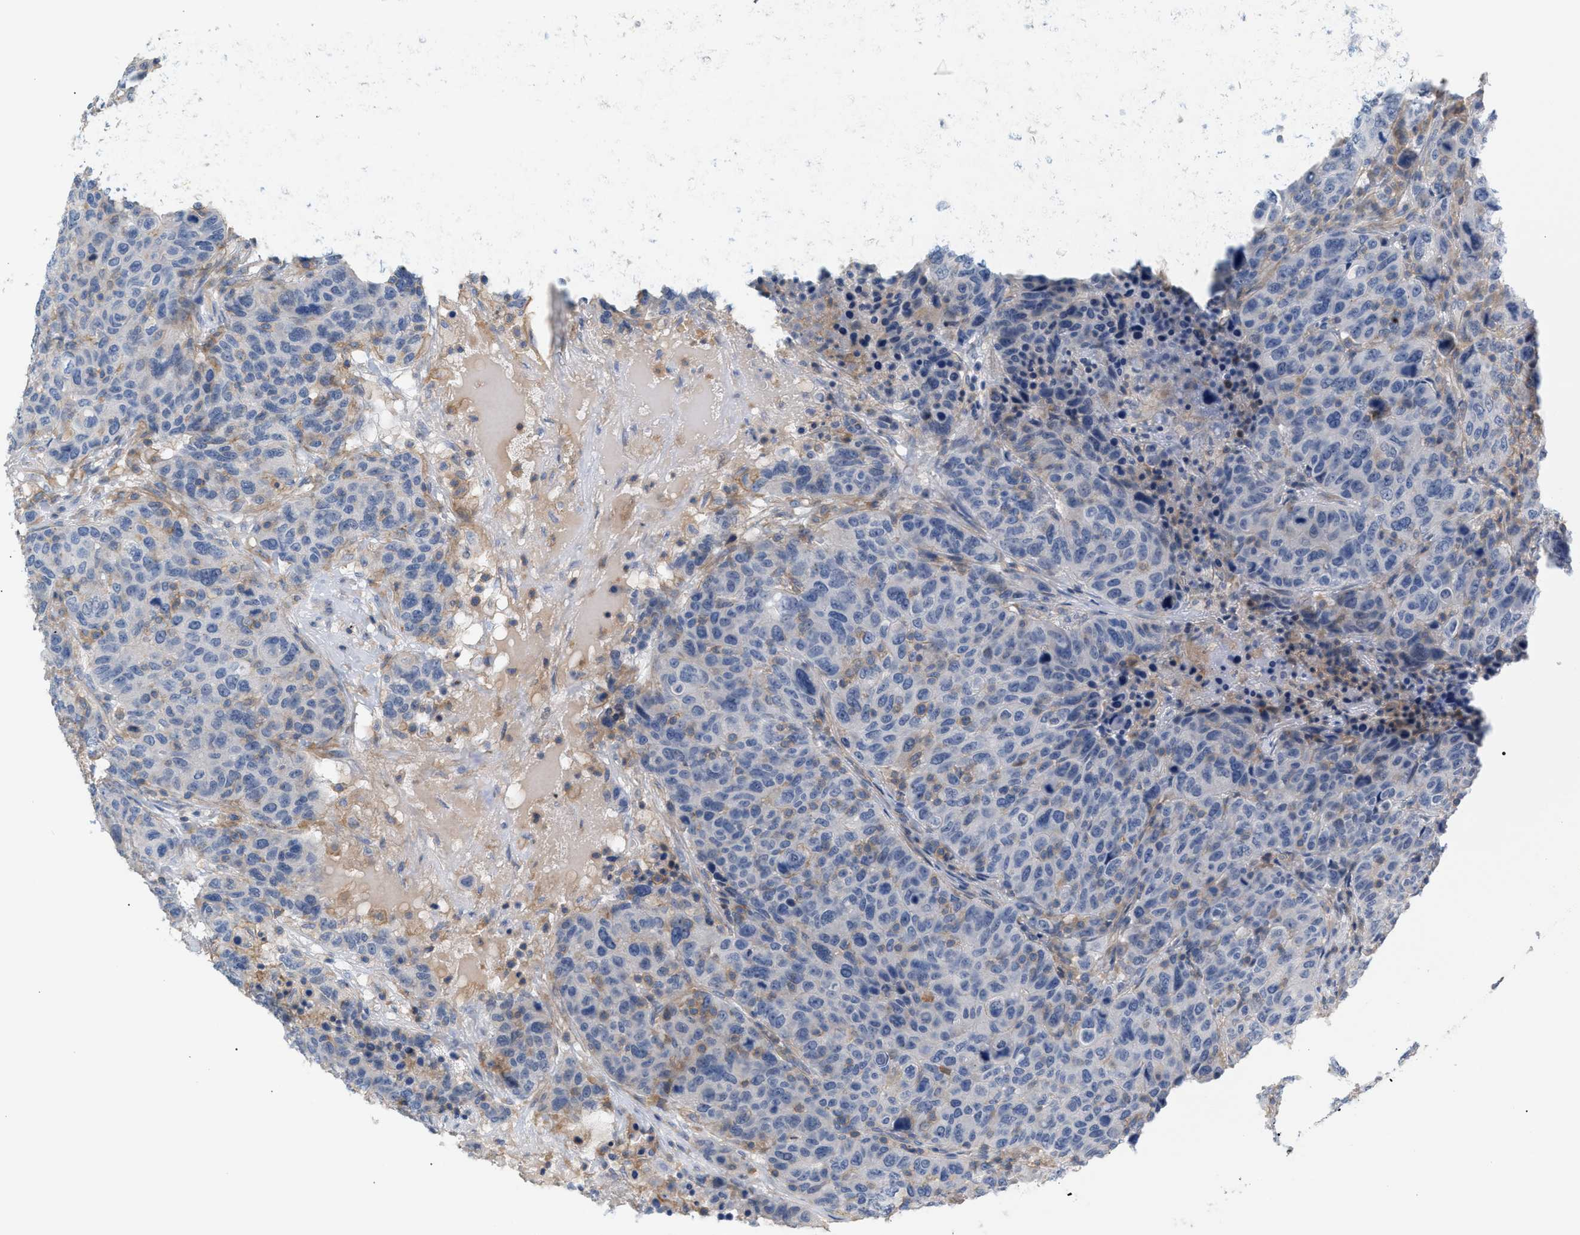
{"staining": {"intensity": "moderate", "quantity": "<25%", "location": "cytoplasmic/membranous"}, "tissue": "breast cancer", "cell_type": "Tumor cells", "image_type": "cancer", "snomed": [{"axis": "morphology", "description": "Duct carcinoma"}, {"axis": "topography", "description": "Breast"}], "caption": "Immunohistochemical staining of breast cancer (invasive ductal carcinoma) displays moderate cytoplasmic/membranous protein expression in about <25% of tumor cells.", "gene": "LRCH1", "patient": {"sex": "female", "age": 37}}